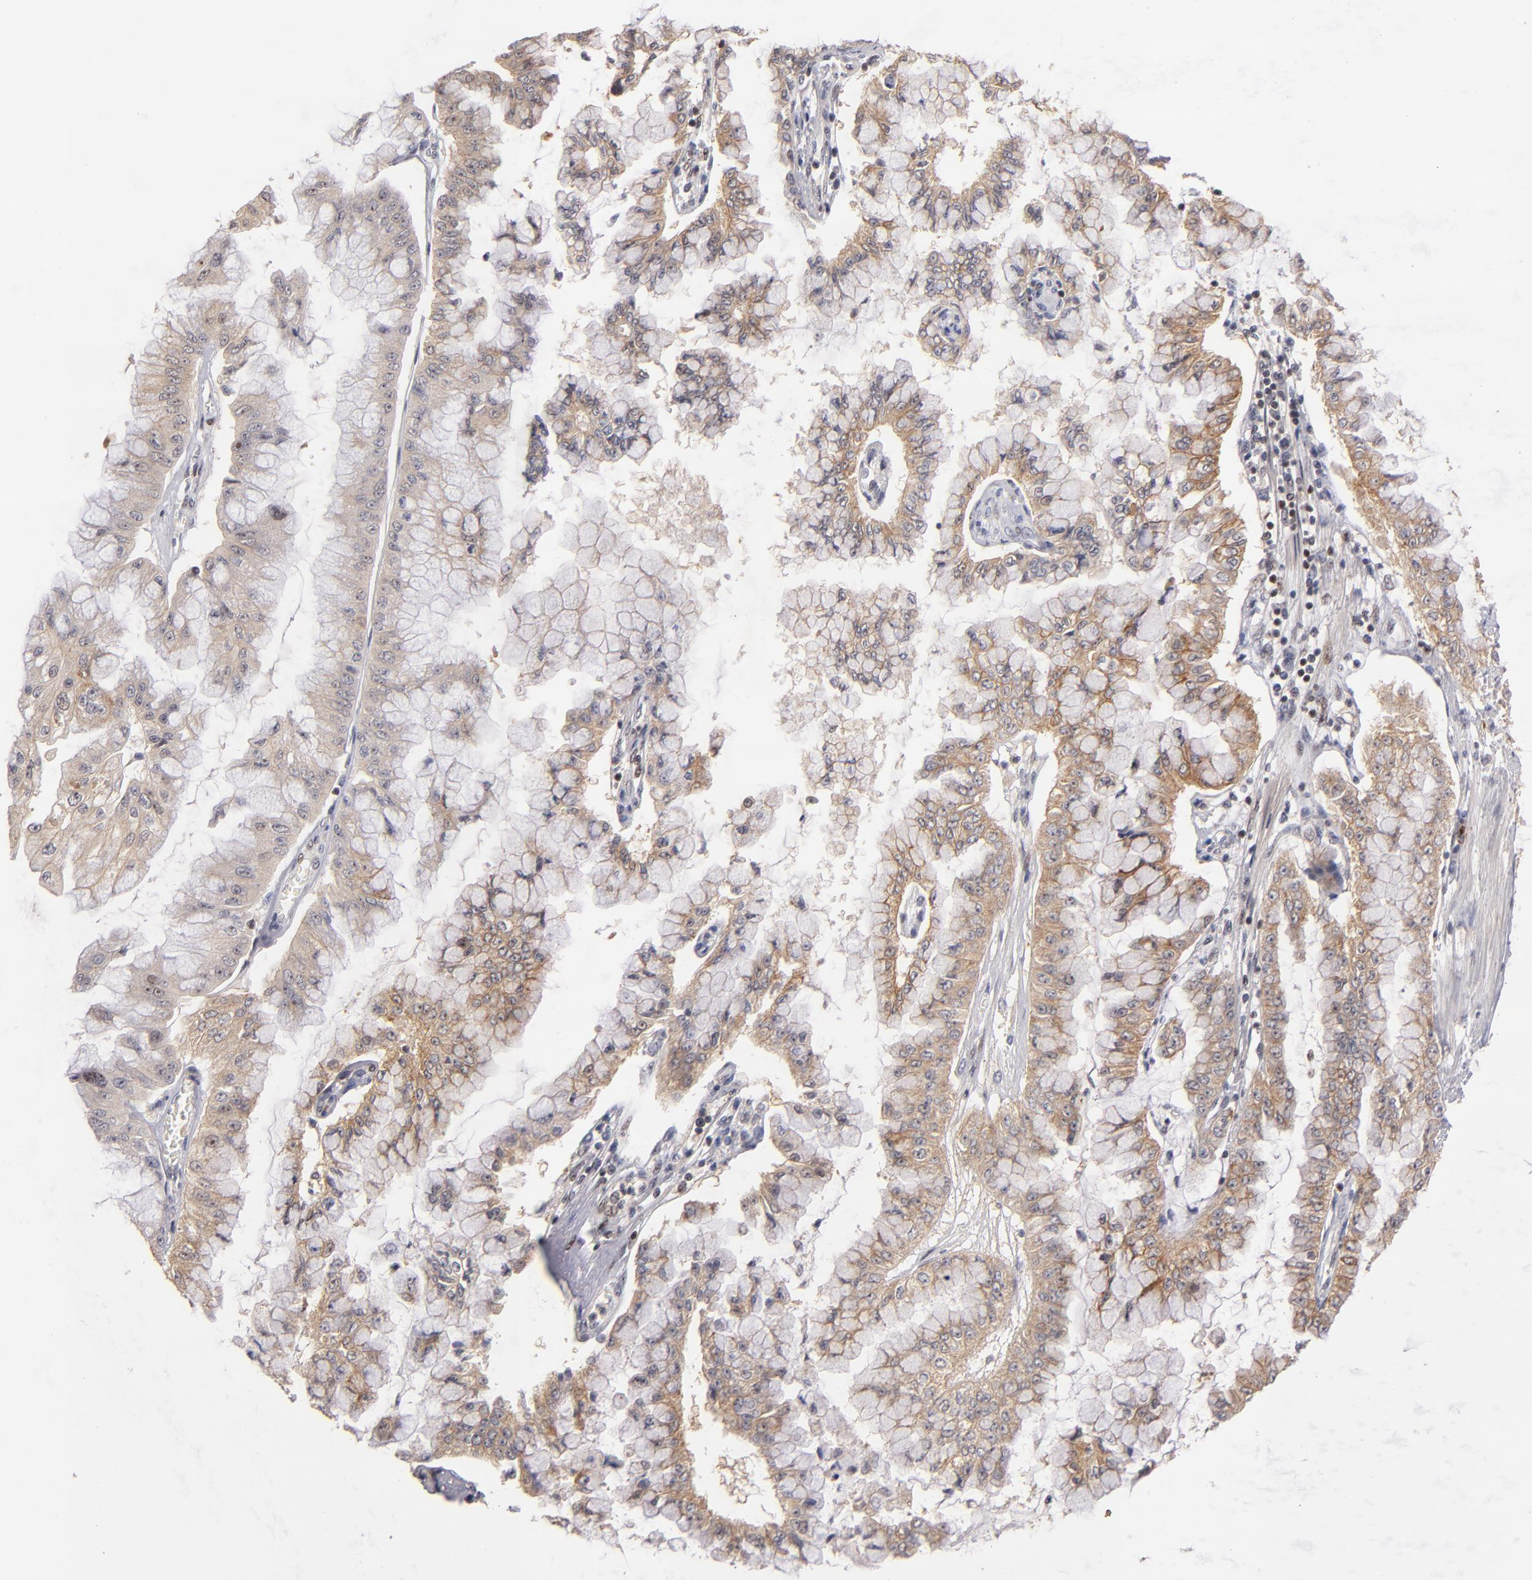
{"staining": {"intensity": "weak", "quantity": ">75%", "location": "cytoplasmic/membranous"}, "tissue": "liver cancer", "cell_type": "Tumor cells", "image_type": "cancer", "snomed": [{"axis": "morphology", "description": "Cholangiocarcinoma"}, {"axis": "topography", "description": "Liver"}], "caption": "Protein expression by immunohistochemistry (IHC) reveals weak cytoplasmic/membranous expression in about >75% of tumor cells in liver cholangiocarcinoma.", "gene": "PCNX4", "patient": {"sex": "female", "age": 79}}